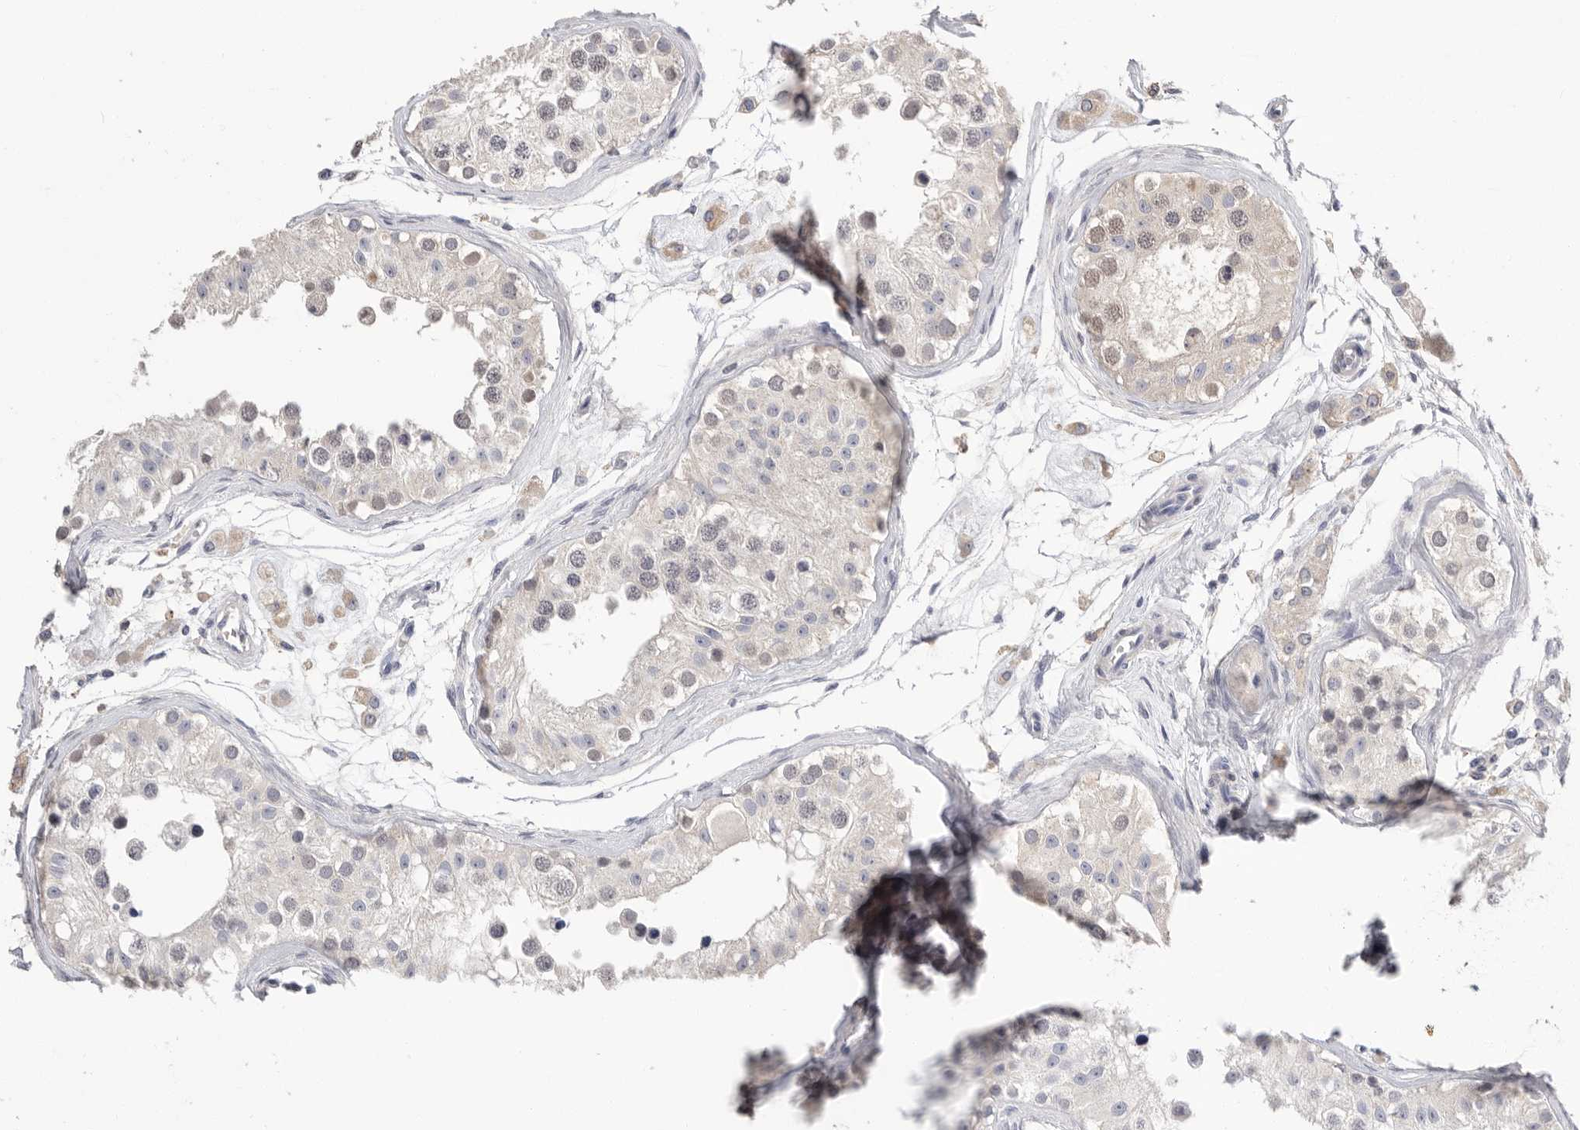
{"staining": {"intensity": "weak", "quantity": "<25%", "location": "nuclear"}, "tissue": "testis", "cell_type": "Cells in seminiferous ducts", "image_type": "normal", "snomed": [{"axis": "morphology", "description": "Normal tissue, NOS"}, {"axis": "morphology", "description": "Adenocarcinoma, metastatic, NOS"}, {"axis": "topography", "description": "Testis"}], "caption": "High magnification brightfield microscopy of benign testis stained with DAB (brown) and counterstained with hematoxylin (blue): cells in seminiferous ducts show no significant expression. The staining was performed using DAB (3,3'-diaminobenzidine) to visualize the protein expression in brown, while the nuclei were stained in blue with hematoxylin (Magnification: 20x).", "gene": "APOA2", "patient": {"sex": "male", "age": 26}}